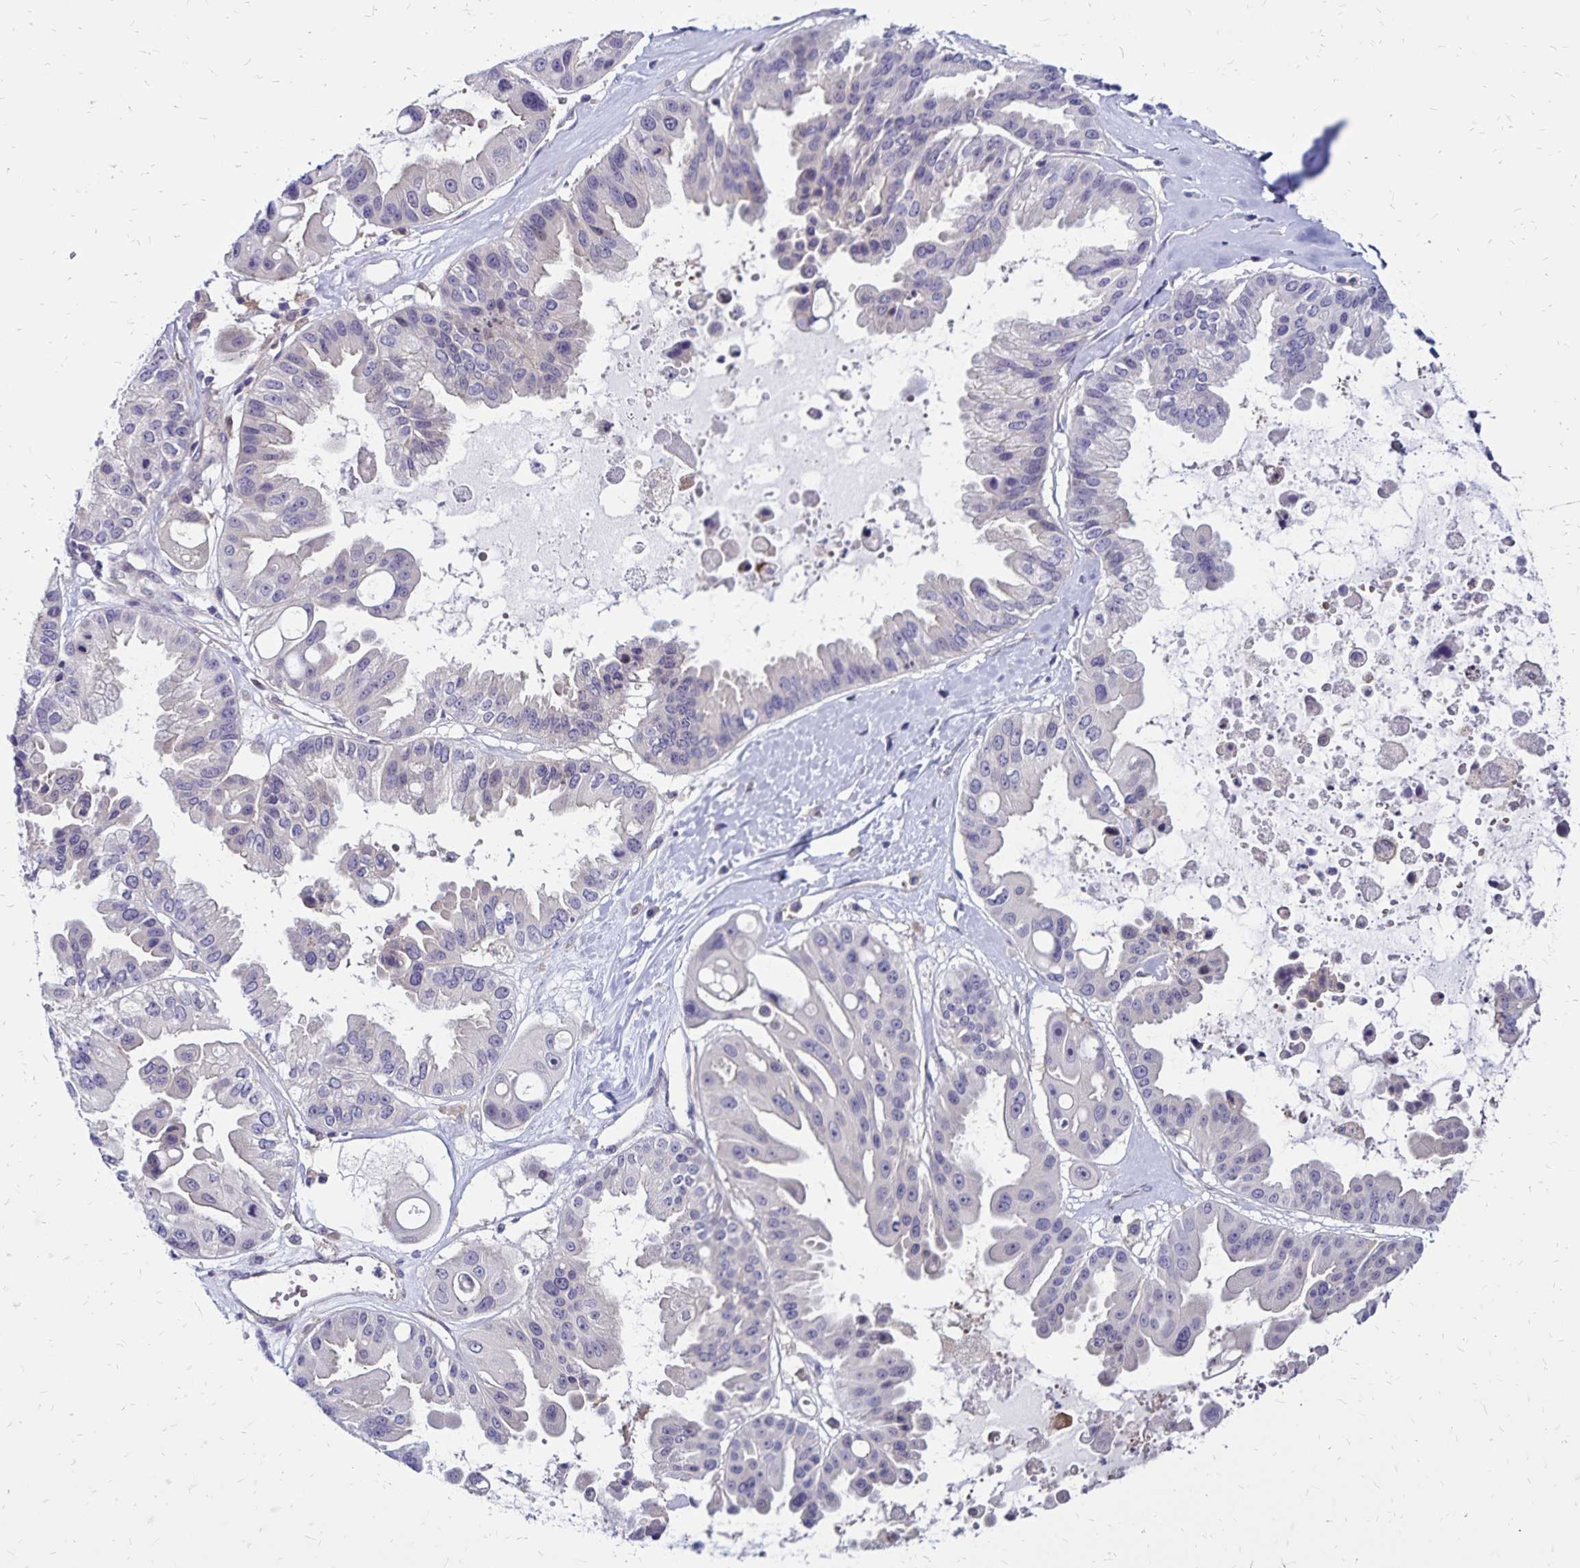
{"staining": {"intensity": "negative", "quantity": "none", "location": "none"}, "tissue": "ovarian cancer", "cell_type": "Tumor cells", "image_type": "cancer", "snomed": [{"axis": "morphology", "description": "Cystadenocarcinoma, serous, NOS"}, {"axis": "topography", "description": "Ovary"}], "caption": "IHC image of ovarian cancer (serous cystadenocarcinoma) stained for a protein (brown), which shows no expression in tumor cells.", "gene": "FSD1", "patient": {"sex": "female", "age": 56}}